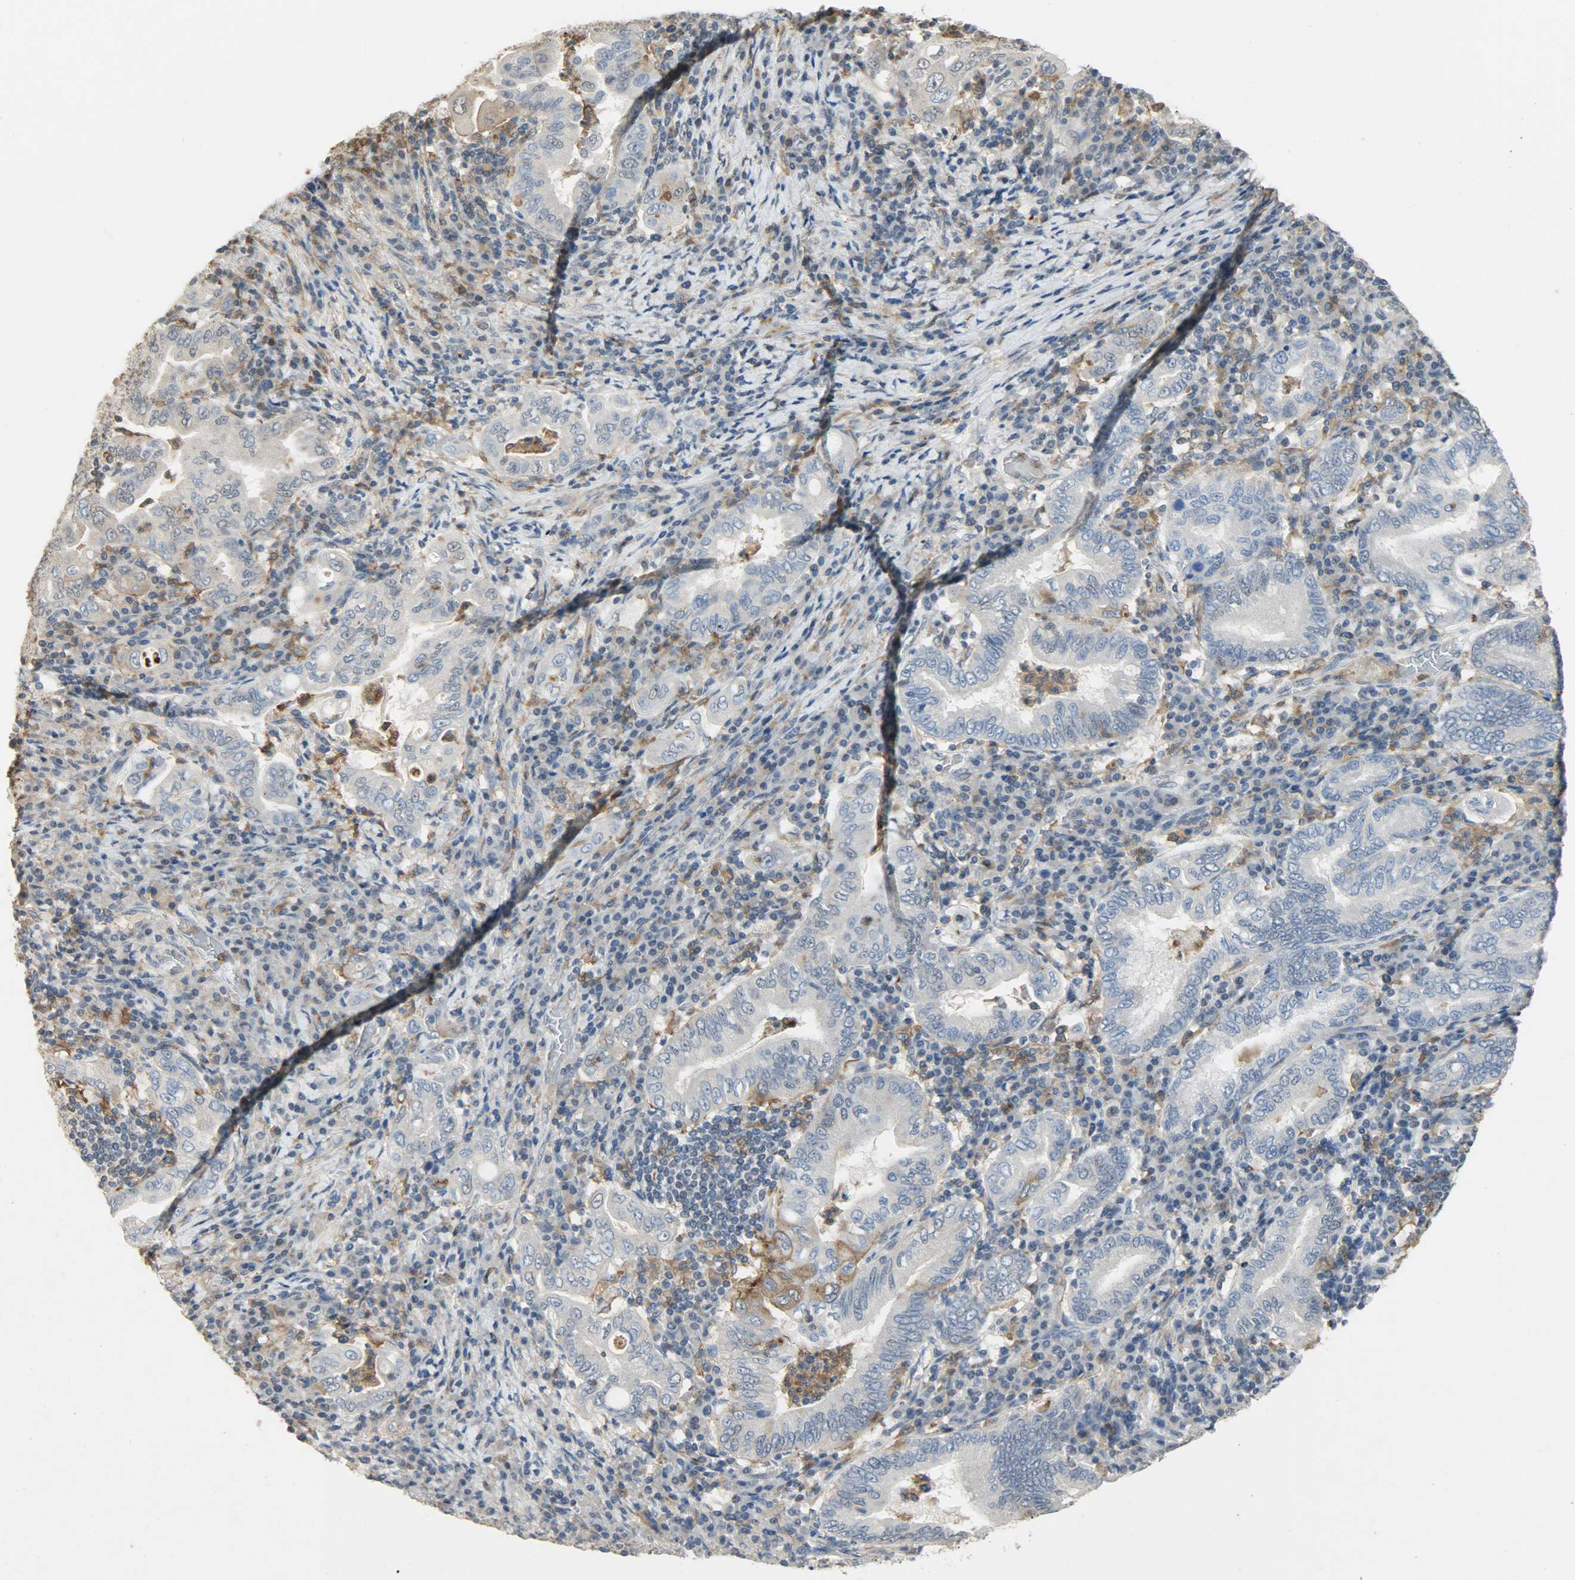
{"staining": {"intensity": "negative", "quantity": "none", "location": "none"}, "tissue": "stomach cancer", "cell_type": "Tumor cells", "image_type": "cancer", "snomed": [{"axis": "morphology", "description": "Normal tissue, NOS"}, {"axis": "morphology", "description": "Adenocarcinoma, NOS"}, {"axis": "topography", "description": "Esophagus"}, {"axis": "topography", "description": "Stomach, upper"}, {"axis": "topography", "description": "Peripheral nerve tissue"}], "caption": "High magnification brightfield microscopy of stomach cancer (adenocarcinoma) stained with DAB (brown) and counterstained with hematoxylin (blue): tumor cells show no significant staining.", "gene": "SKAP2", "patient": {"sex": "male", "age": 62}}